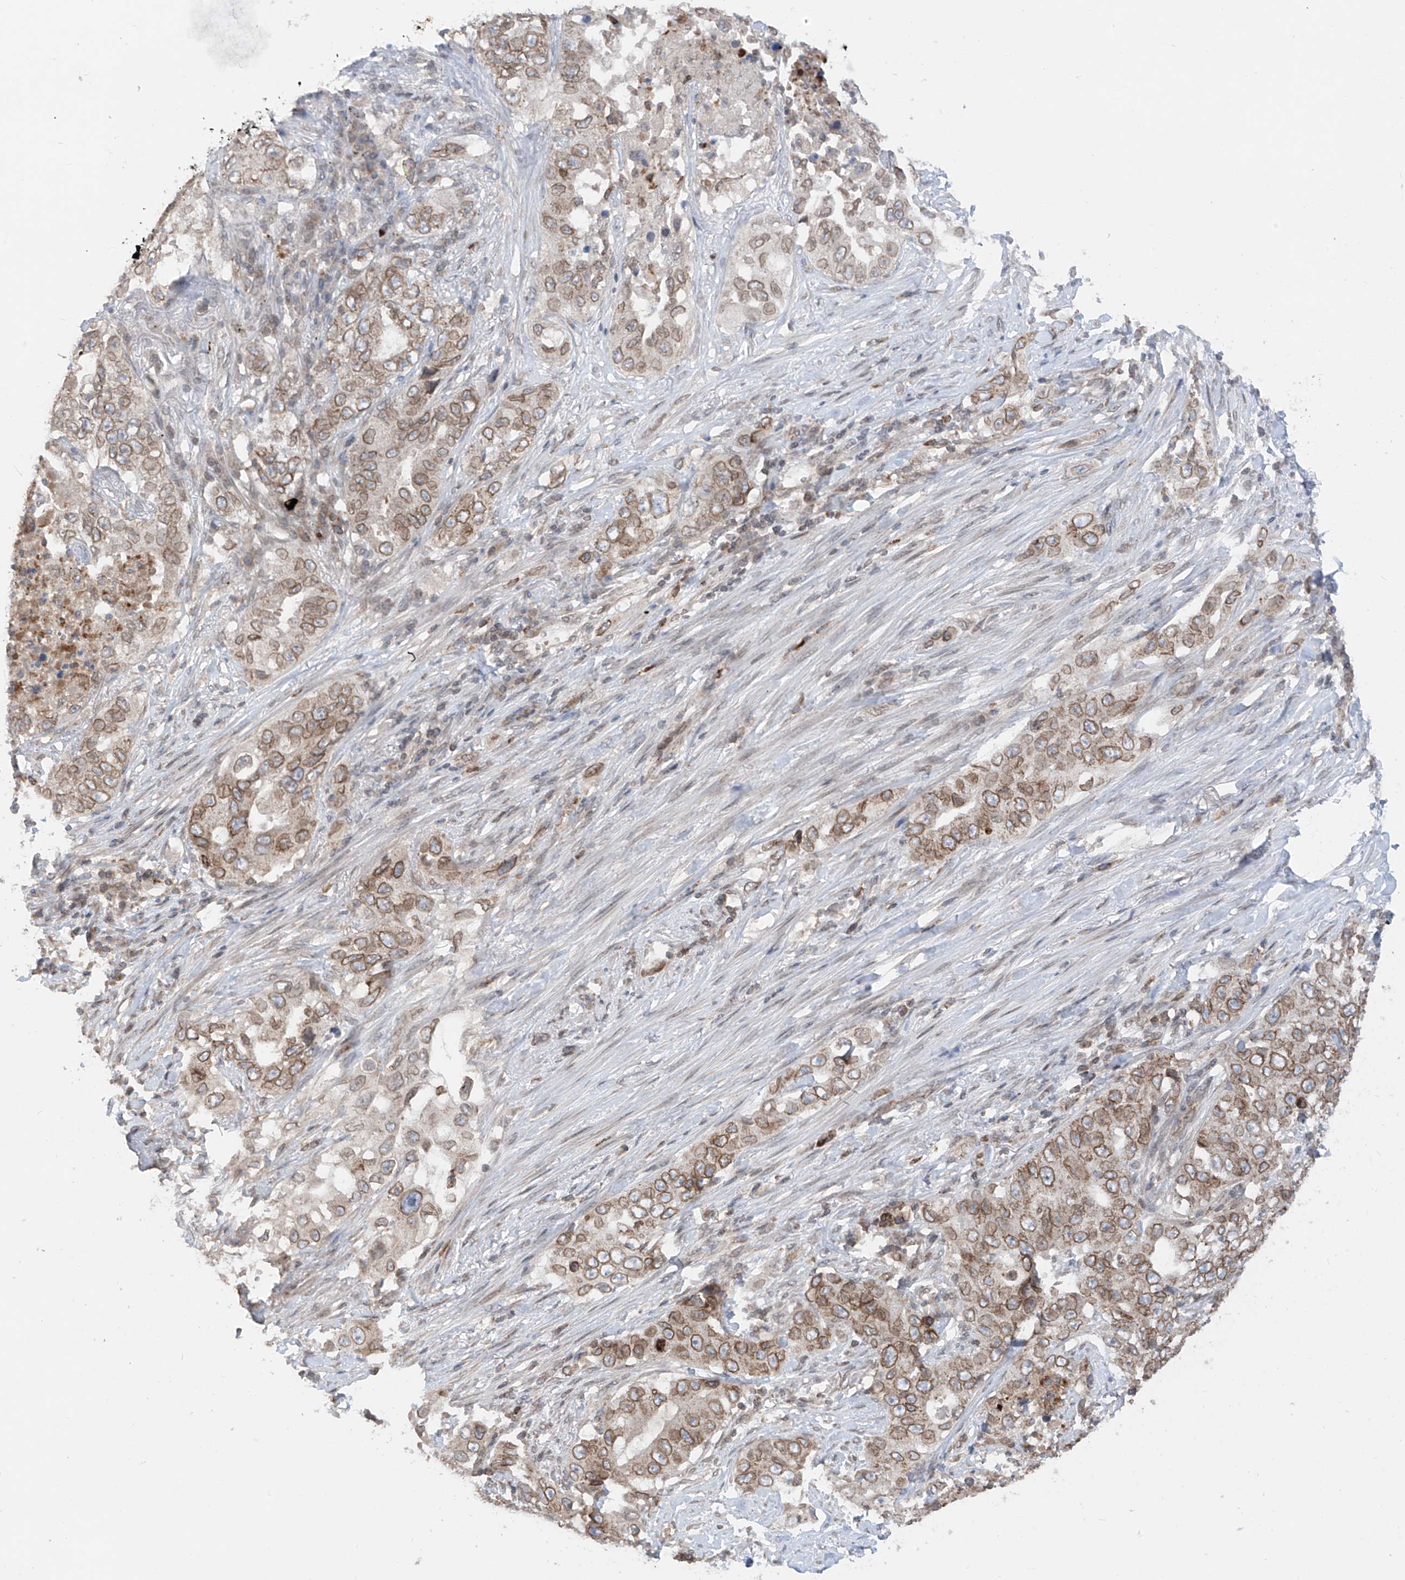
{"staining": {"intensity": "moderate", "quantity": "25%-75%", "location": "cytoplasmic/membranous,nuclear"}, "tissue": "lung cancer", "cell_type": "Tumor cells", "image_type": "cancer", "snomed": [{"axis": "morphology", "description": "Adenocarcinoma, NOS"}, {"axis": "topography", "description": "Lung"}], "caption": "Immunohistochemistry histopathology image of adenocarcinoma (lung) stained for a protein (brown), which exhibits medium levels of moderate cytoplasmic/membranous and nuclear expression in about 25%-75% of tumor cells.", "gene": "AHCTF1", "patient": {"sex": "female", "age": 51}}